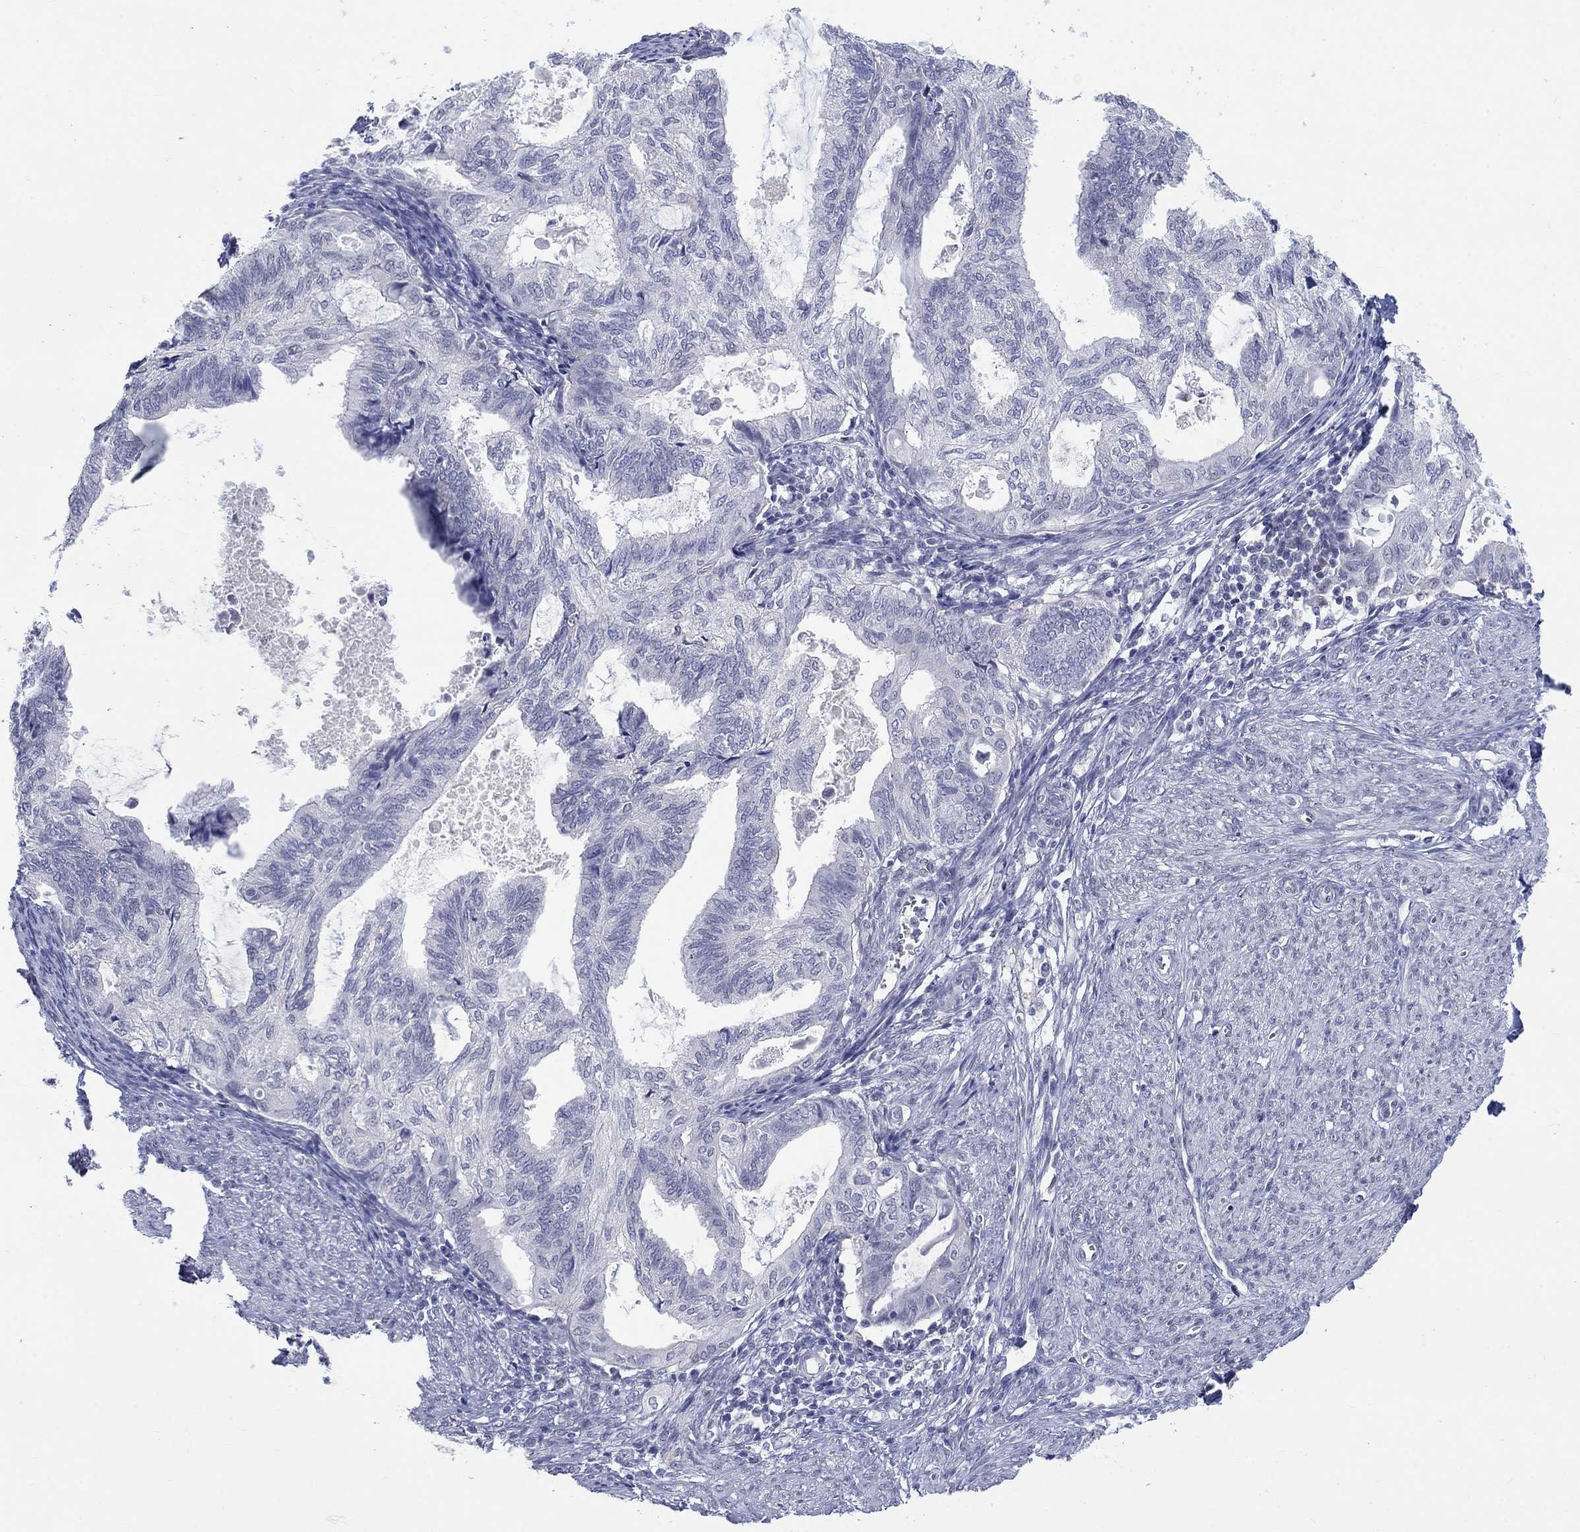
{"staining": {"intensity": "negative", "quantity": "none", "location": "none"}, "tissue": "endometrial cancer", "cell_type": "Tumor cells", "image_type": "cancer", "snomed": [{"axis": "morphology", "description": "Adenocarcinoma, NOS"}, {"axis": "topography", "description": "Endometrium"}], "caption": "Immunohistochemistry of adenocarcinoma (endometrial) demonstrates no staining in tumor cells.", "gene": "EGFLAM", "patient": {"sex": "female", "age": 86}}